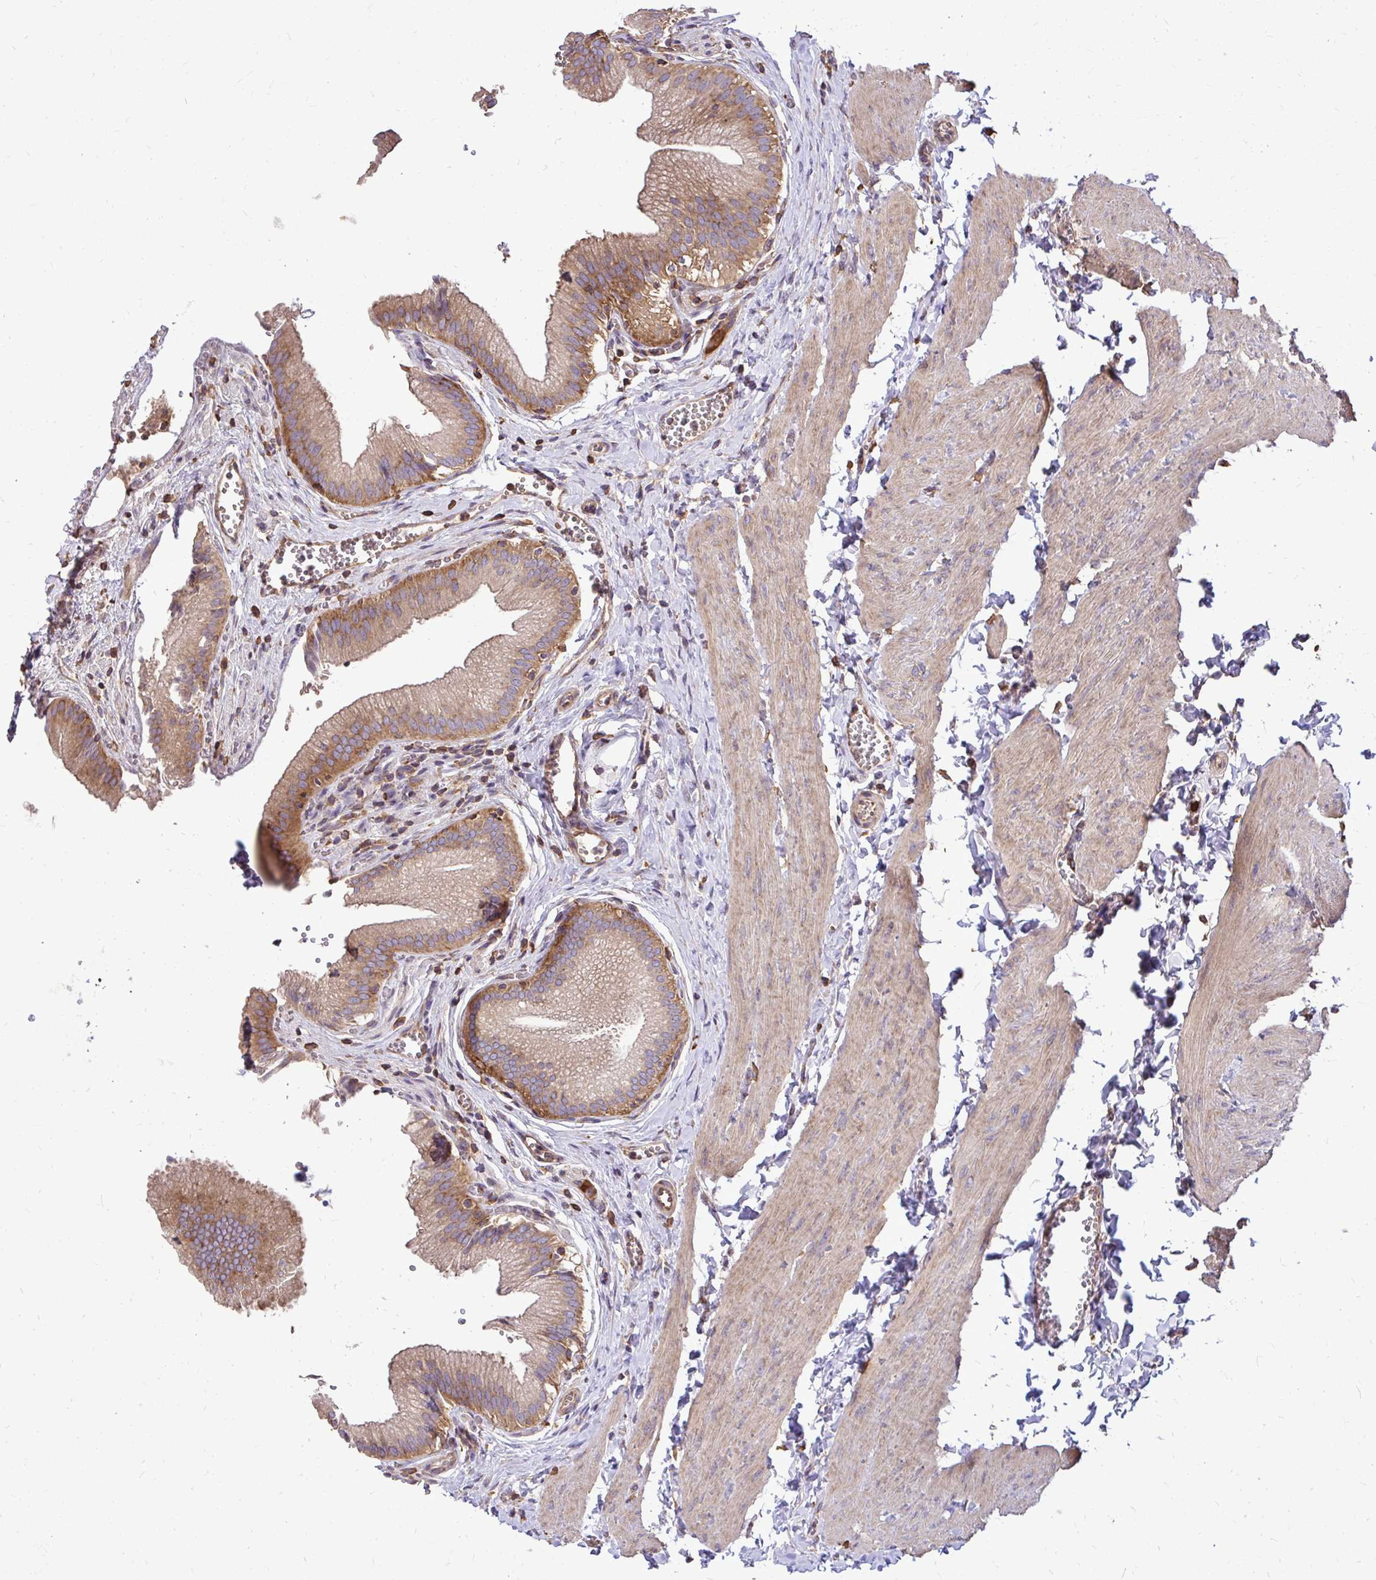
{"staining": {"intensity": "moderate", "quantity": ">75%", "location": "cytoplasmic/membranous"}, "tissue": "gallbladder", "cell_type": "Glandular cells", "image_type": "normal", "snomed": [{"axis": "morphology", "description": "Normal tissue, NOS"}, {"axis": "topography", "description": "Gallbladder"}, {"axis": "topography", "description": "Peripheral nerve tissue"}], "caption": "Gallbladder stained for a protein exhibits moderate cytoplasmic/membranous positivity in glandular cells. Immunohistochemistry stains the protein of interest in brown and the nuclei are stained blue.", "gene": "FMR1", "patient": {"sex": "male", "age": 17}}